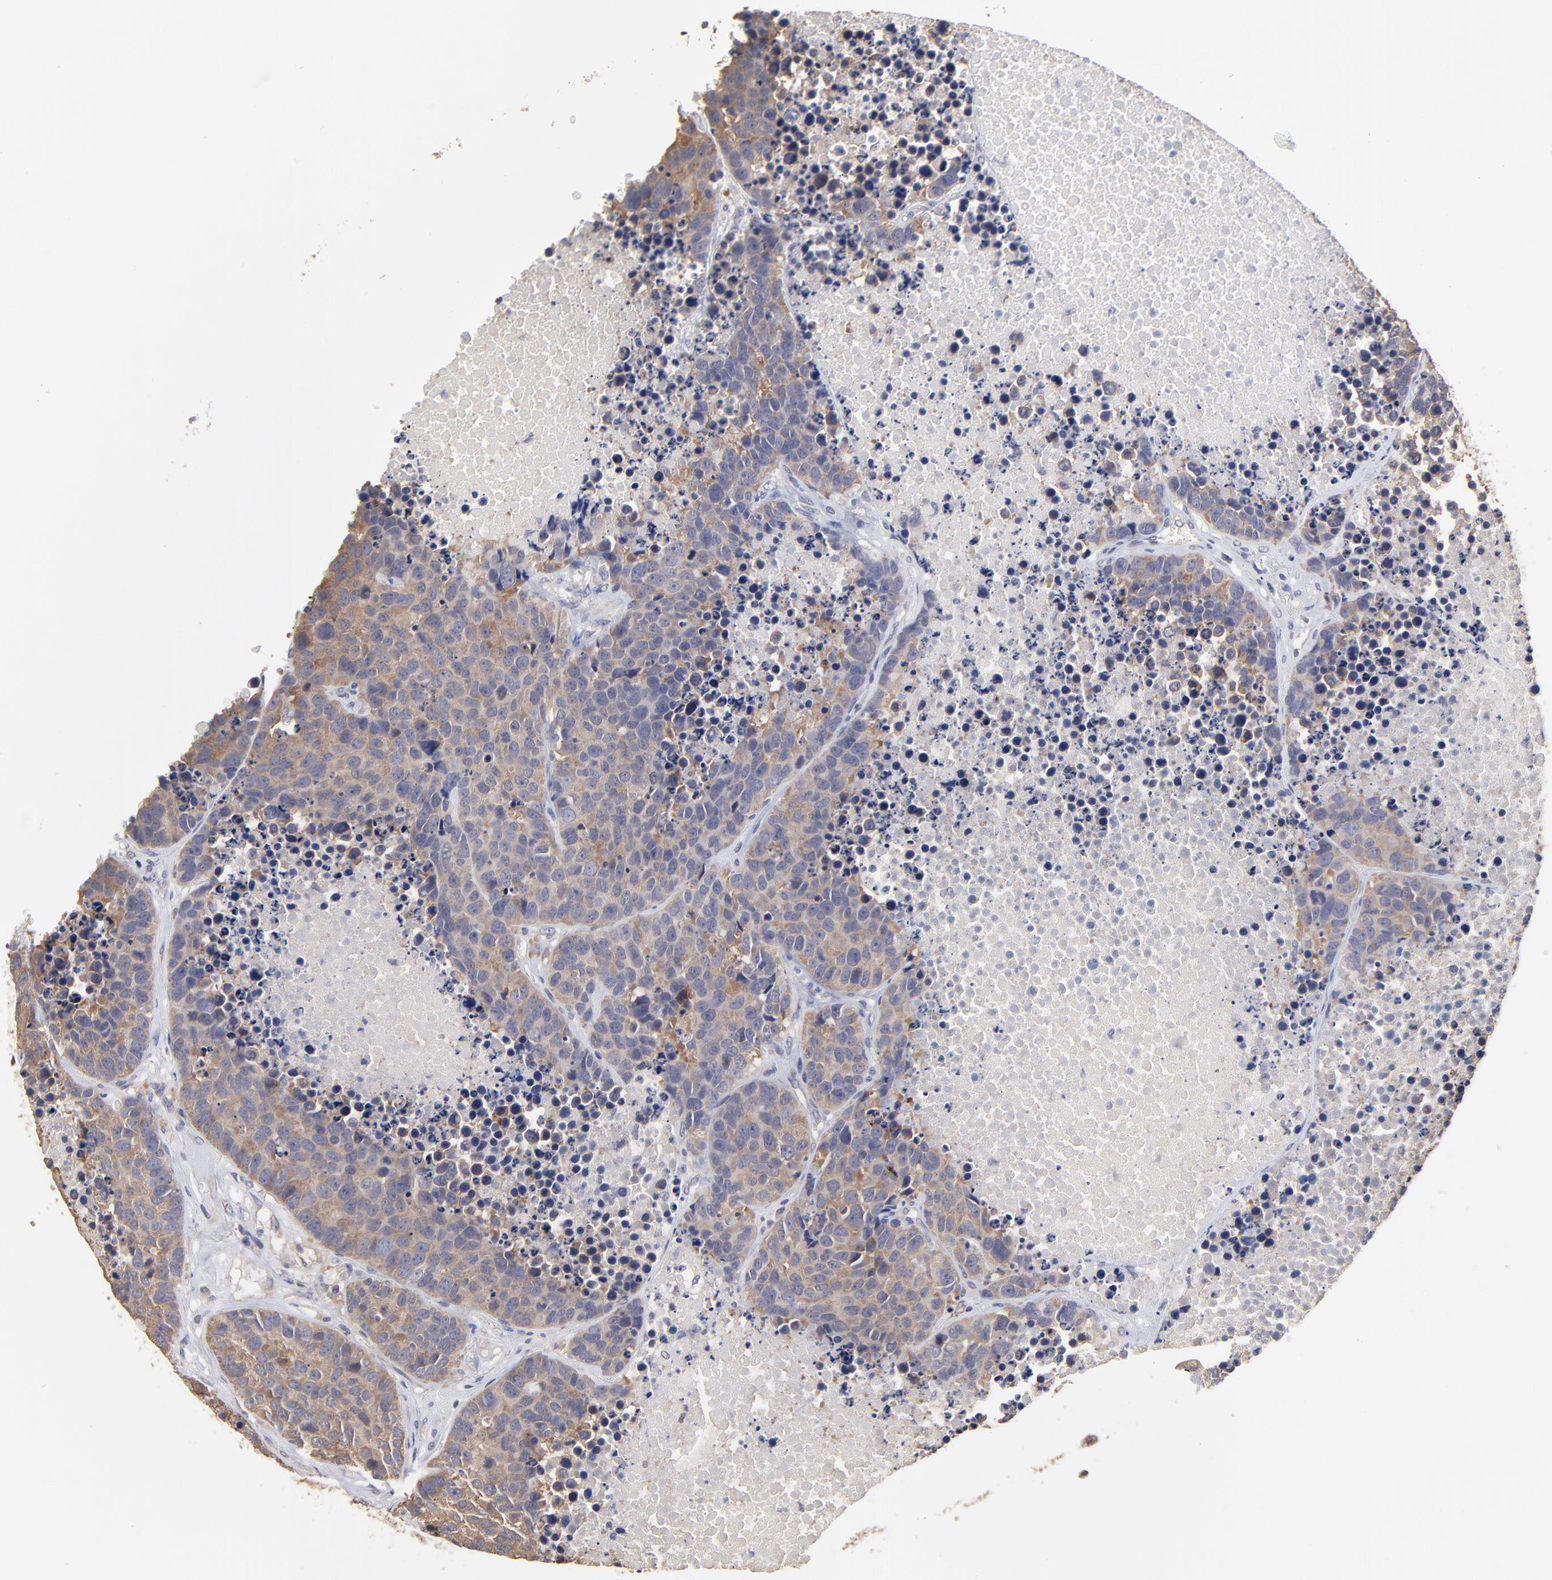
{"staining": {"intensity": "moderate", "quantity": ">75%", "location": "cytoplasmic/membranous"}, "tissue": "carcinoid", "cell_type": "Tumor cells", "image_type": "cancer", "snomed": [{"axis": "morphology", "description": "Carcinoid, malignant, NOS"}, {"axis": "topography", "description": "Lung"}], "caption": "Human malignant carcinoid stained with a protein marker shows moderate staining in tumor cells.", "gene": "CCT2", "patient": {"sex": "male", "age": 60}}